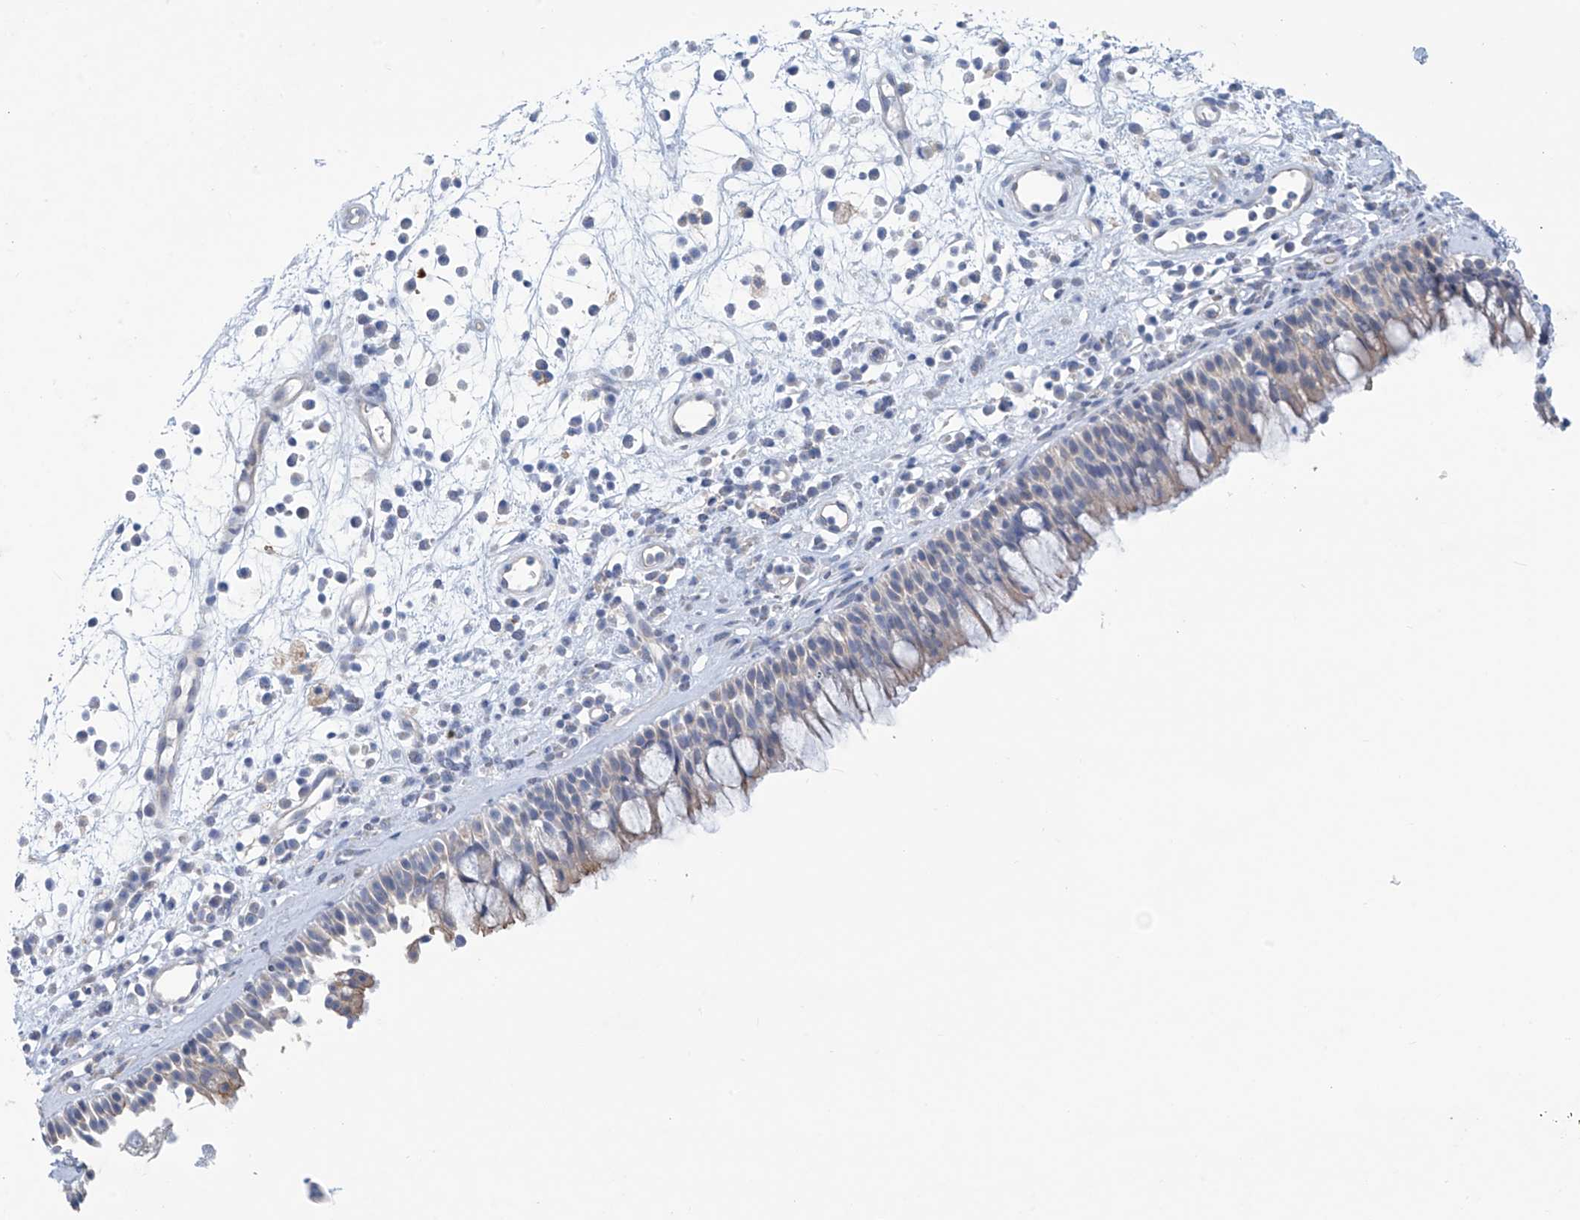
{"staining": {"intensity": "negative", "quantity": "none", "location": "none"}, "tissue": "nasopharynx", "cell_type": "Respiratory epithelial cells", "image_type": "normal", "snomed": [{"axis": "morphology", "description": "Normal tissue, NOS"}, {"axis": "morphology", "description": "Inflammation, NOS"}, {"axis": "morphology", "description": "Malignant melanoma, Metastatic site"}, {"axis": "topography", "description": "Nasopharynx"}], "caption": "This is an immunohistochemistry (IHC) histopathology image of normal human nasopharynx. There is no expression in respiratory epithelial cells.", "gene": "ABHD13", "patient": {"sex": "male", "age": 70}}